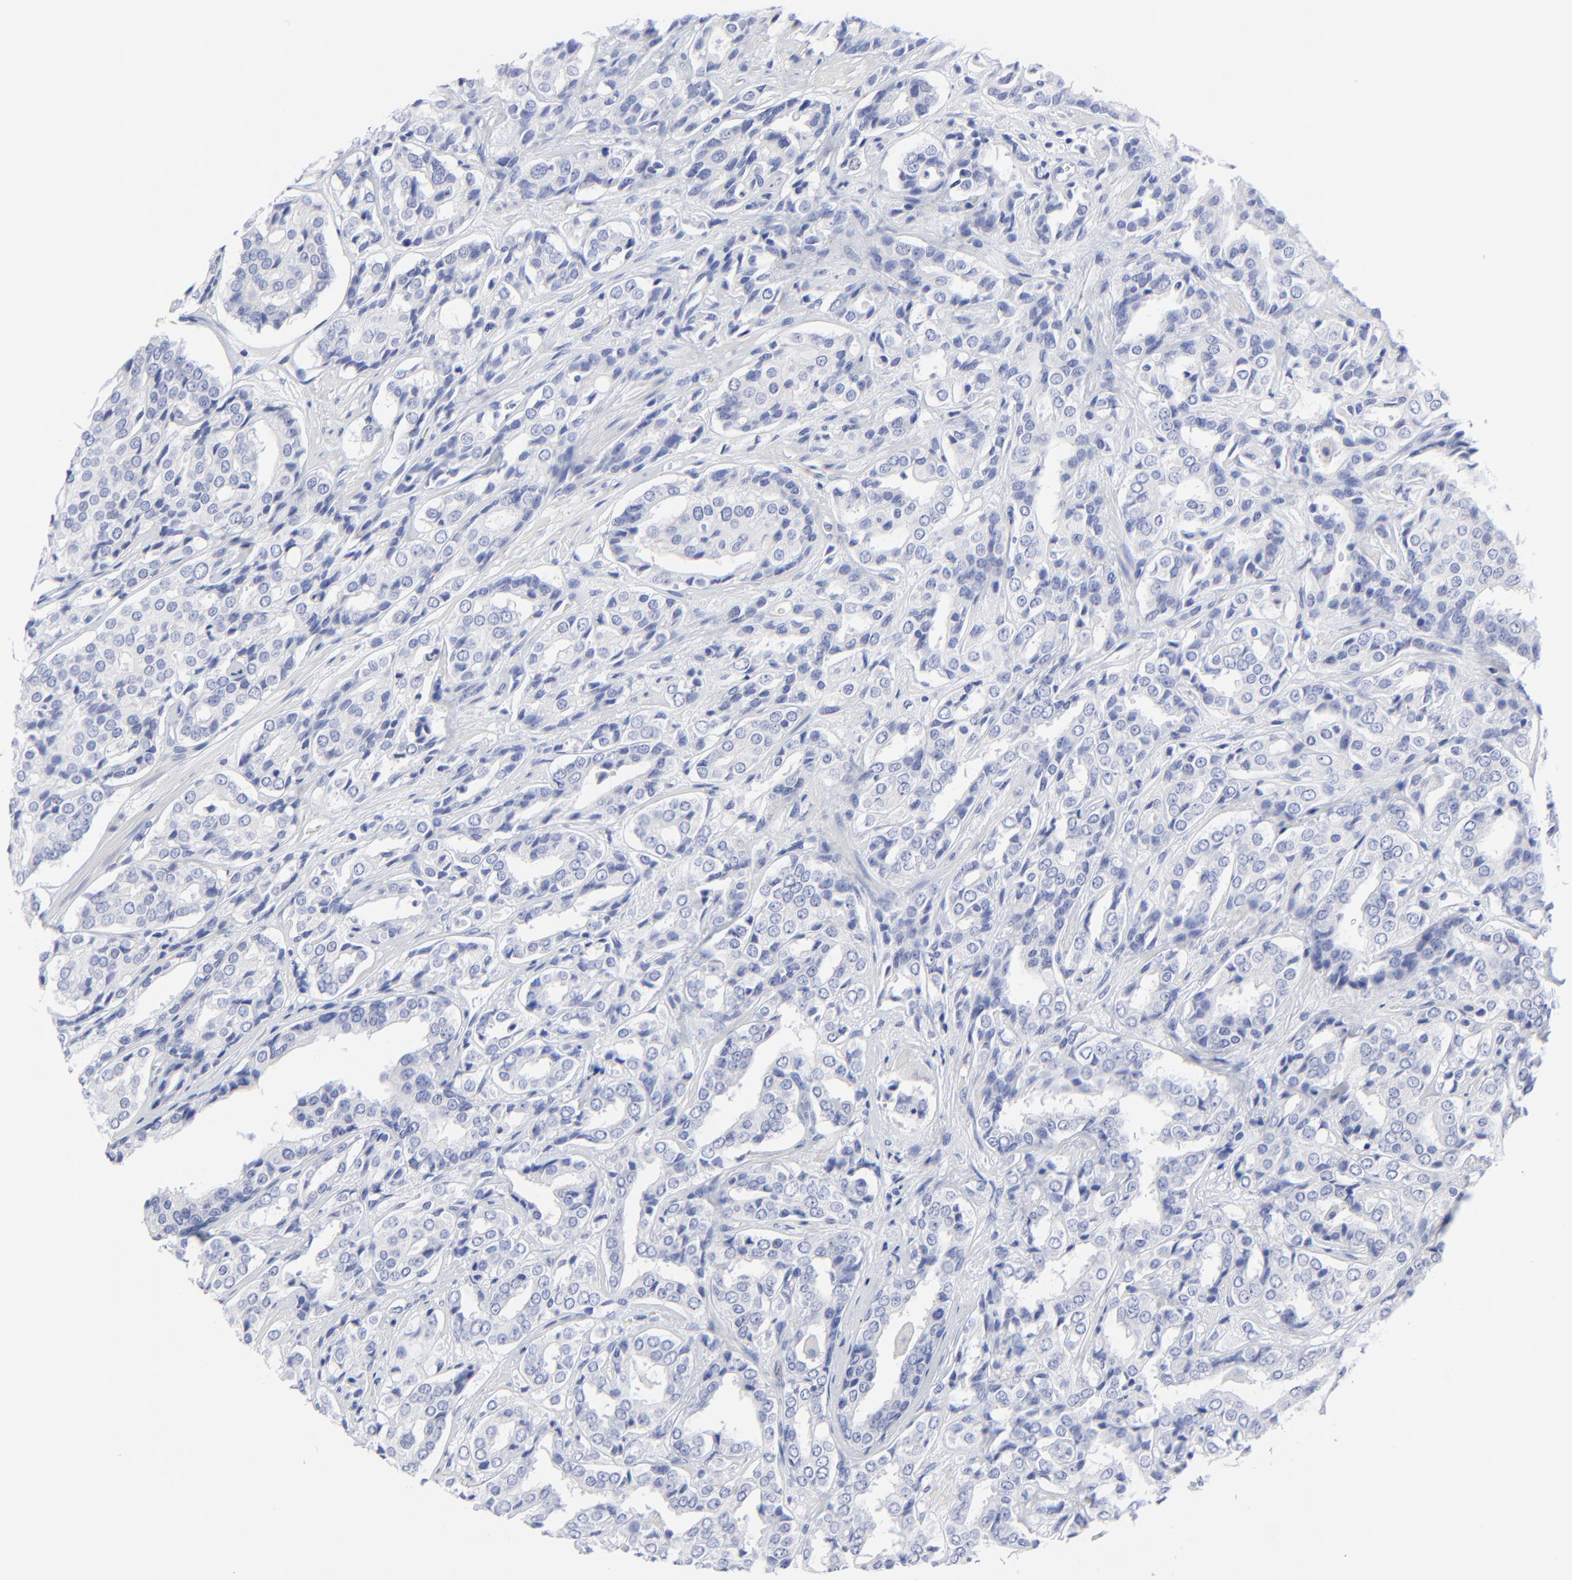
{"staining": {"intensity": "negative", "quantity": "none", "location": "none"}, "tissue": "prostate cancer", "cell_type": "Tumor cells", "image_type": "cancer", "snomed": [{"axis": "morphology", "description": "Adenocarcinoma, Medium grade"}, {"axis": "topography", "description": "Prostate"}], "caption": "Human prostate cancer stained for a protein using immunohistochemistry (IHC) reveals no expression in tumor cells.", "gene": "PSD3", "patient": {"sex": "male", "age": 60}}